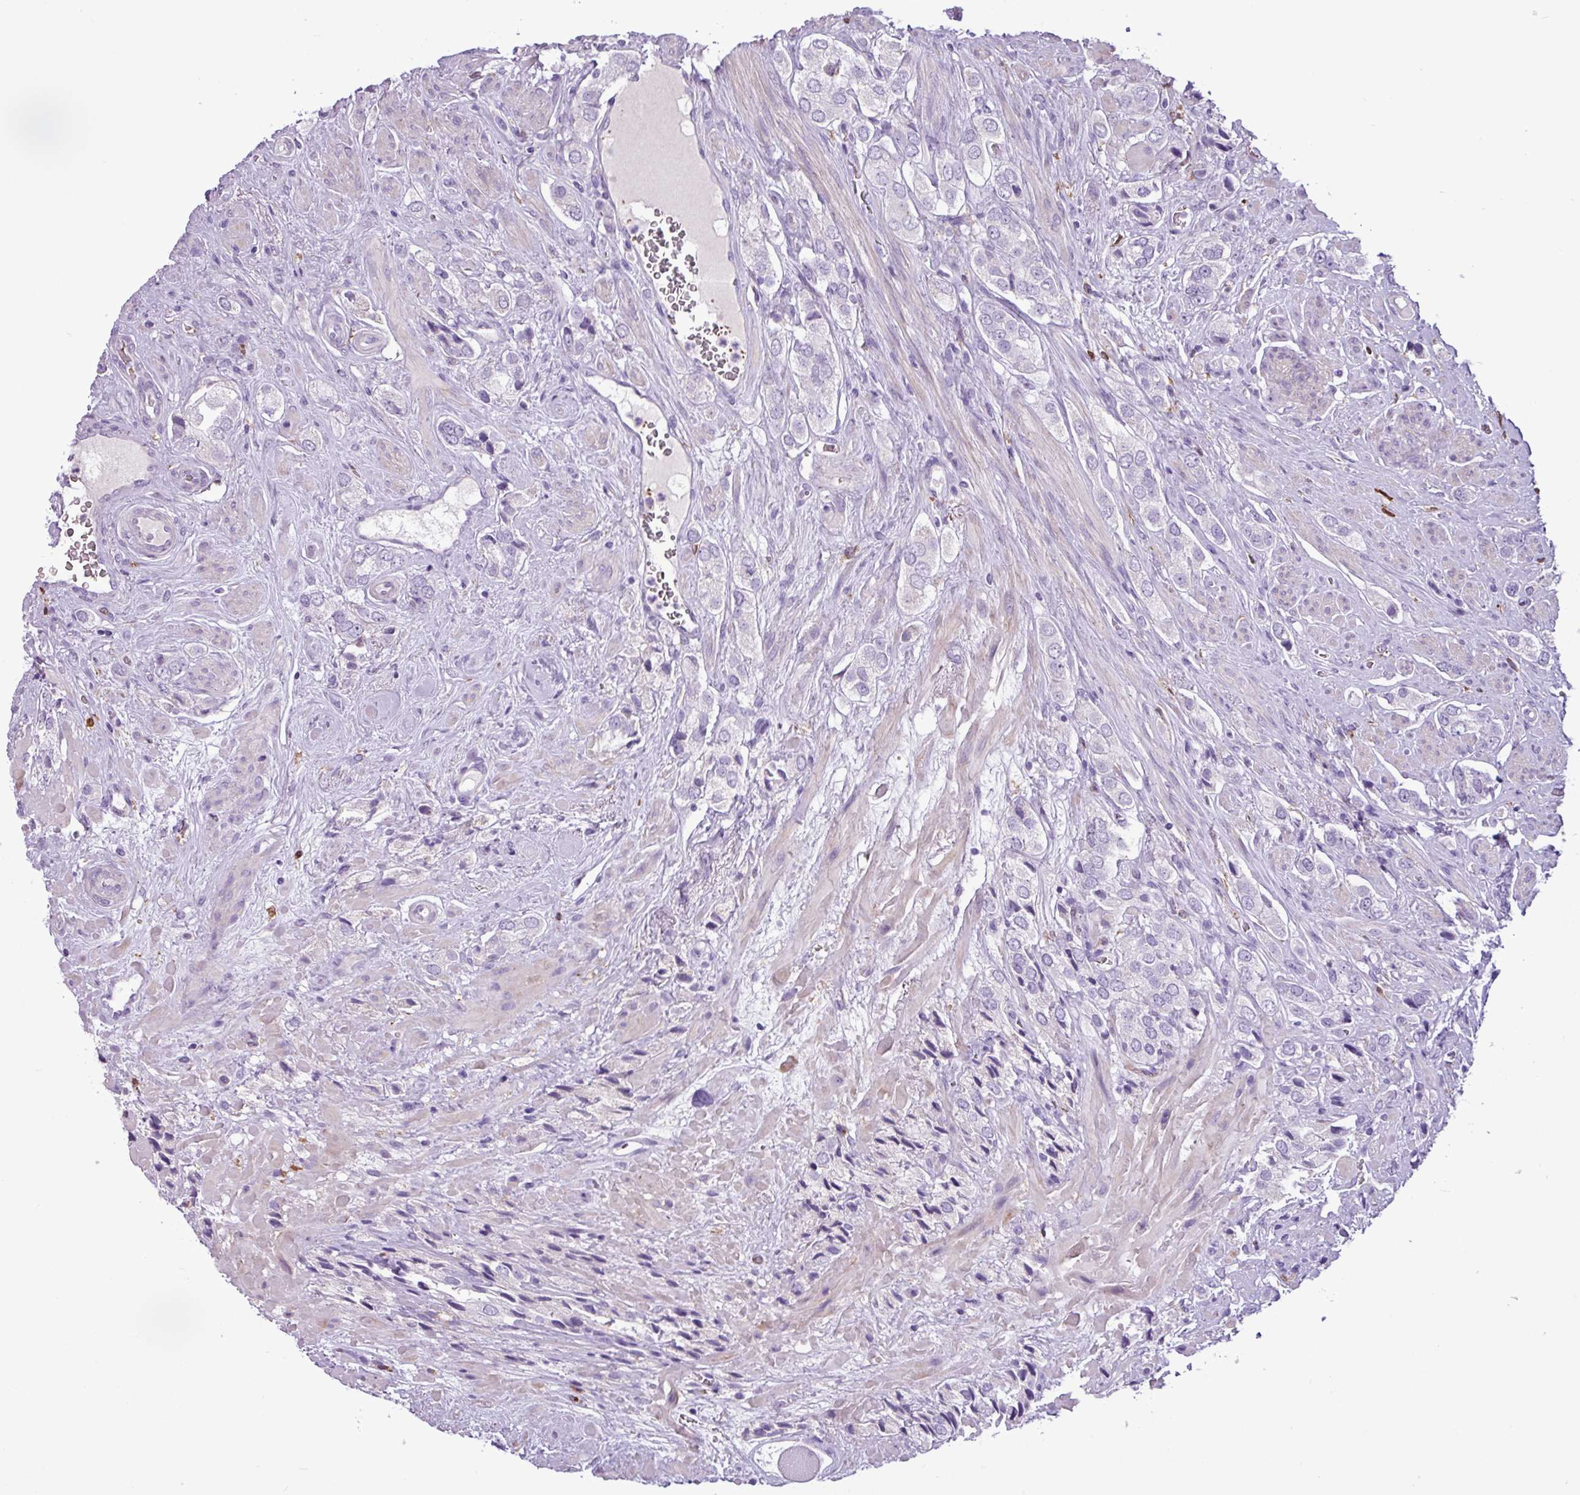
{"staining": {"intensity": "negative", "quantity": "none", "location": "none"}, "tissue": "prostate cancer", "cell_type": "Tumor cells", "image_type": "cancer", "snomed": [{"axis": "morphology", "description": "Adenocarcinoma, High grade"}, {"axis": "topography", "description": "Prostate and seminal vesicle, NOS"}], "caption": "A histopathology image of human prostate cancer (high-grade adenocarcinoma) is negative for staining in tumor cells.", "gene": "TMEM200C", "patient": {"sex": "male", "age": 64}}